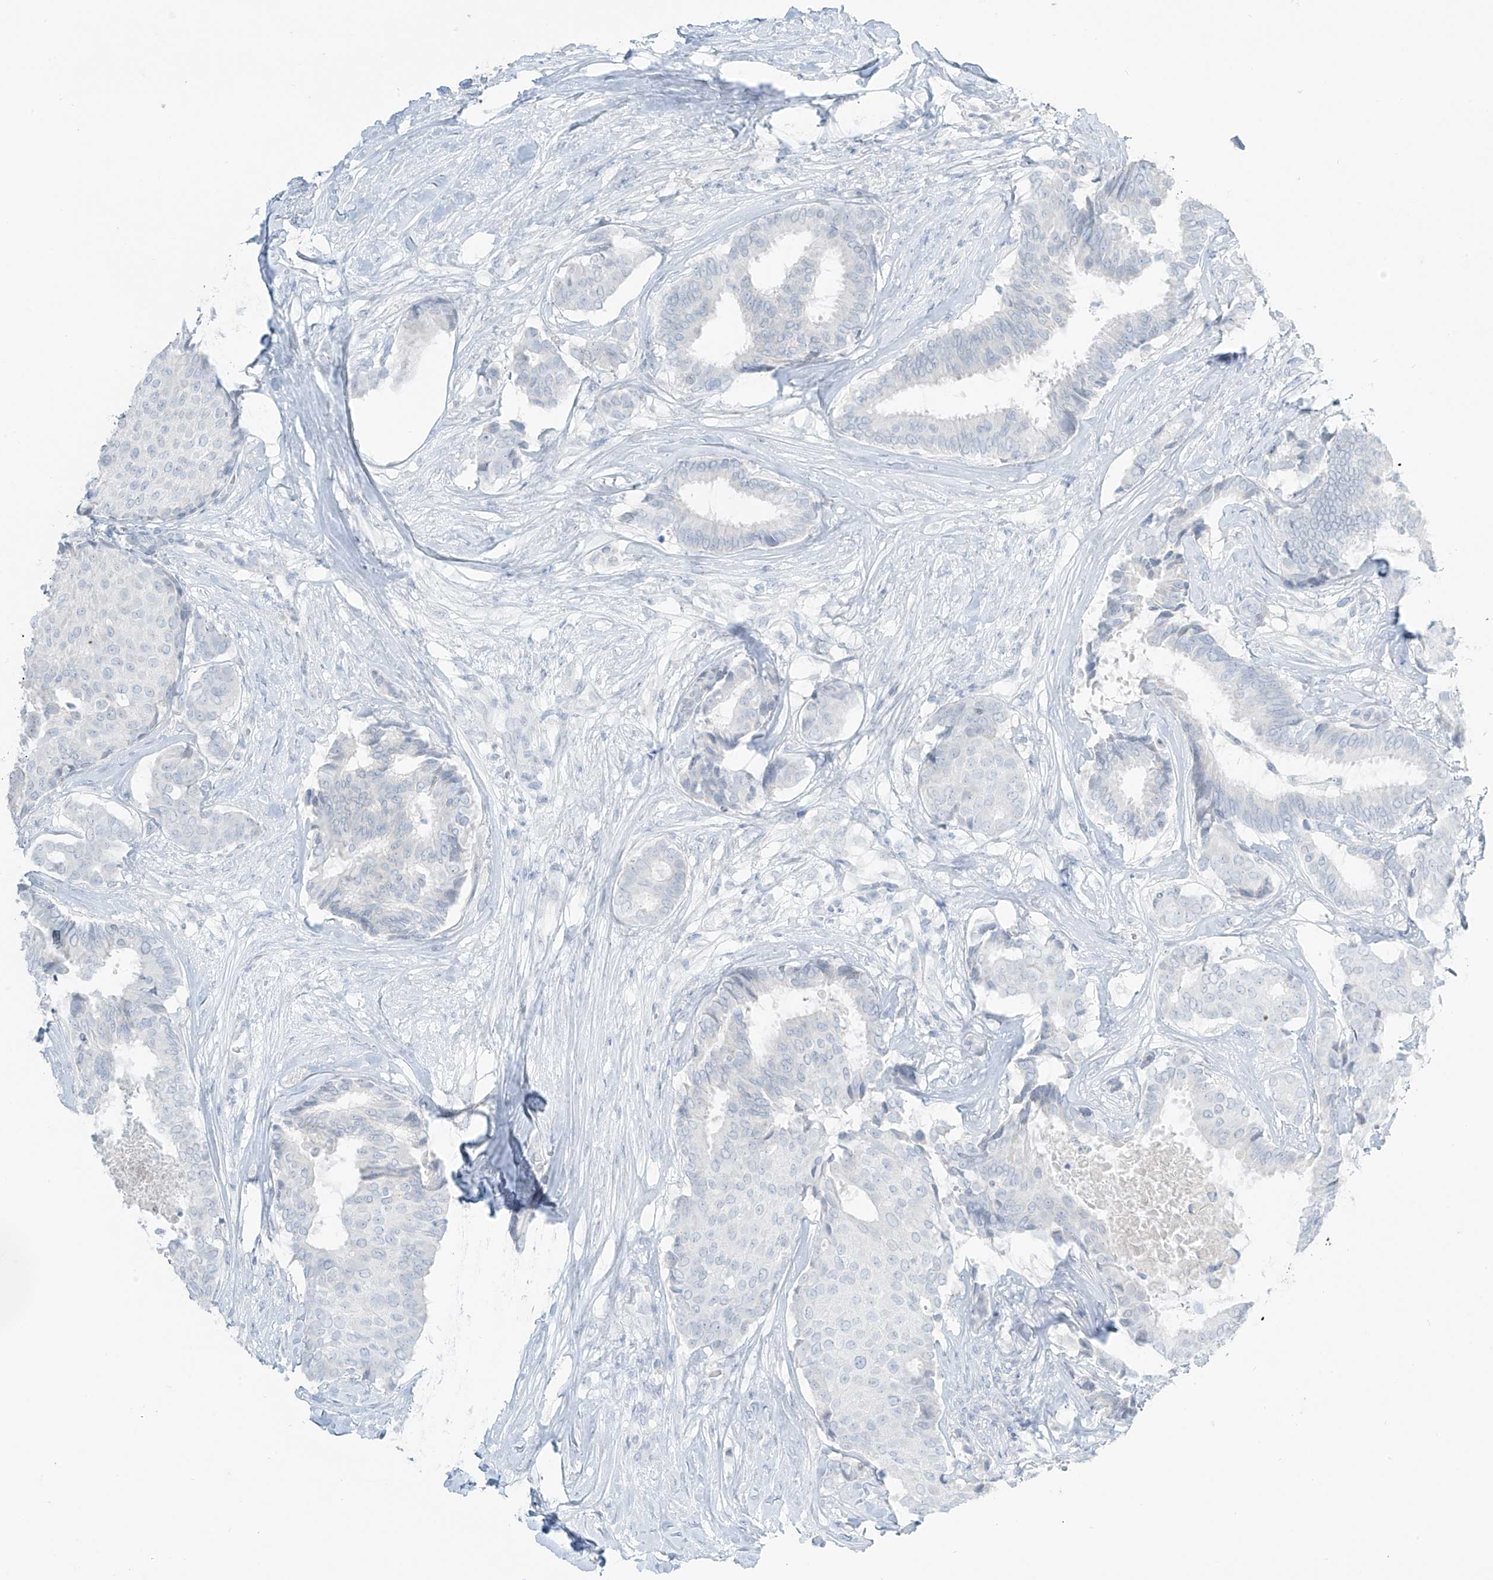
{"staining": {"intensity": "negative", "quantity": "none", "location": "none"}, "tissue": "breast cancer", "cell_type": "Tumor cells", "image_type": "cancer", "snomed": [{"axis": "morphology", "description": "Duct carcinoma"}, {"axis": "topography", "description": "Breast"}], "caption": "DAB (3,3'-diaminobenzidine) immunohistochemical staining of human breast cancer (invasive ductal carcinoma) displays no significant expression in tumor cells.", "gene": "PRDM6", "patient": {"sex": "female", "age": 75}}